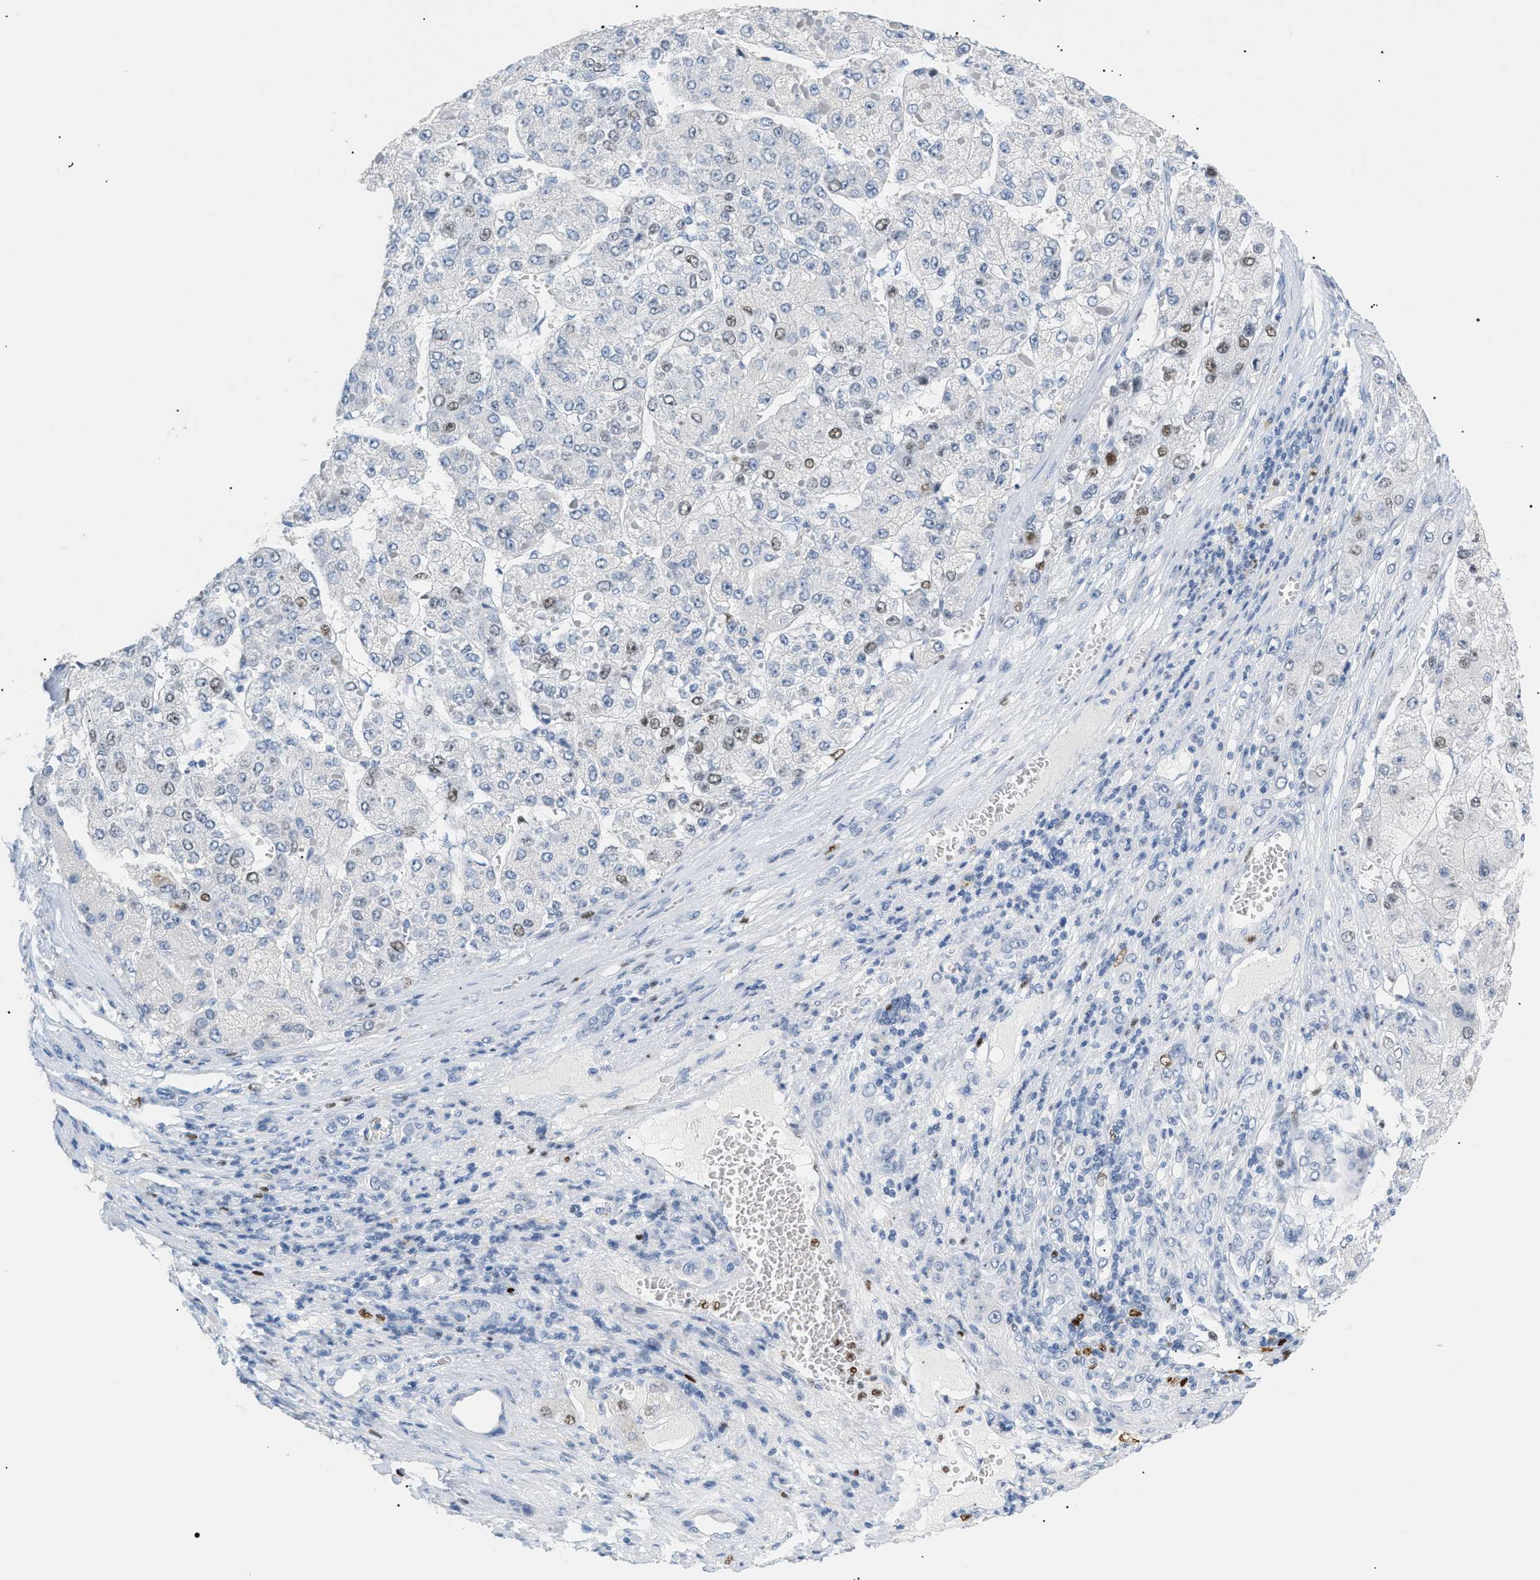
{"staining": {"intensity": "weak", "quantity": "<25%", "location": "nuclear"}, "tissue": "liver cancer", "cell_type": "Tumor cells", "image_type": "cancer", "snomed": [{"axis": "morphology", "description": "Carcinoma, Hepatocellular, NOS"}, {"axis": "topography", "description": "Liver"}], "caption": "Human liver hepatocellular carcinoma stained for a protein using immunohistochemistry (IHC) reveals no expression in tumor cells.", "gene": "MCM7", "patient": {"sex": "female", "age": 73}}